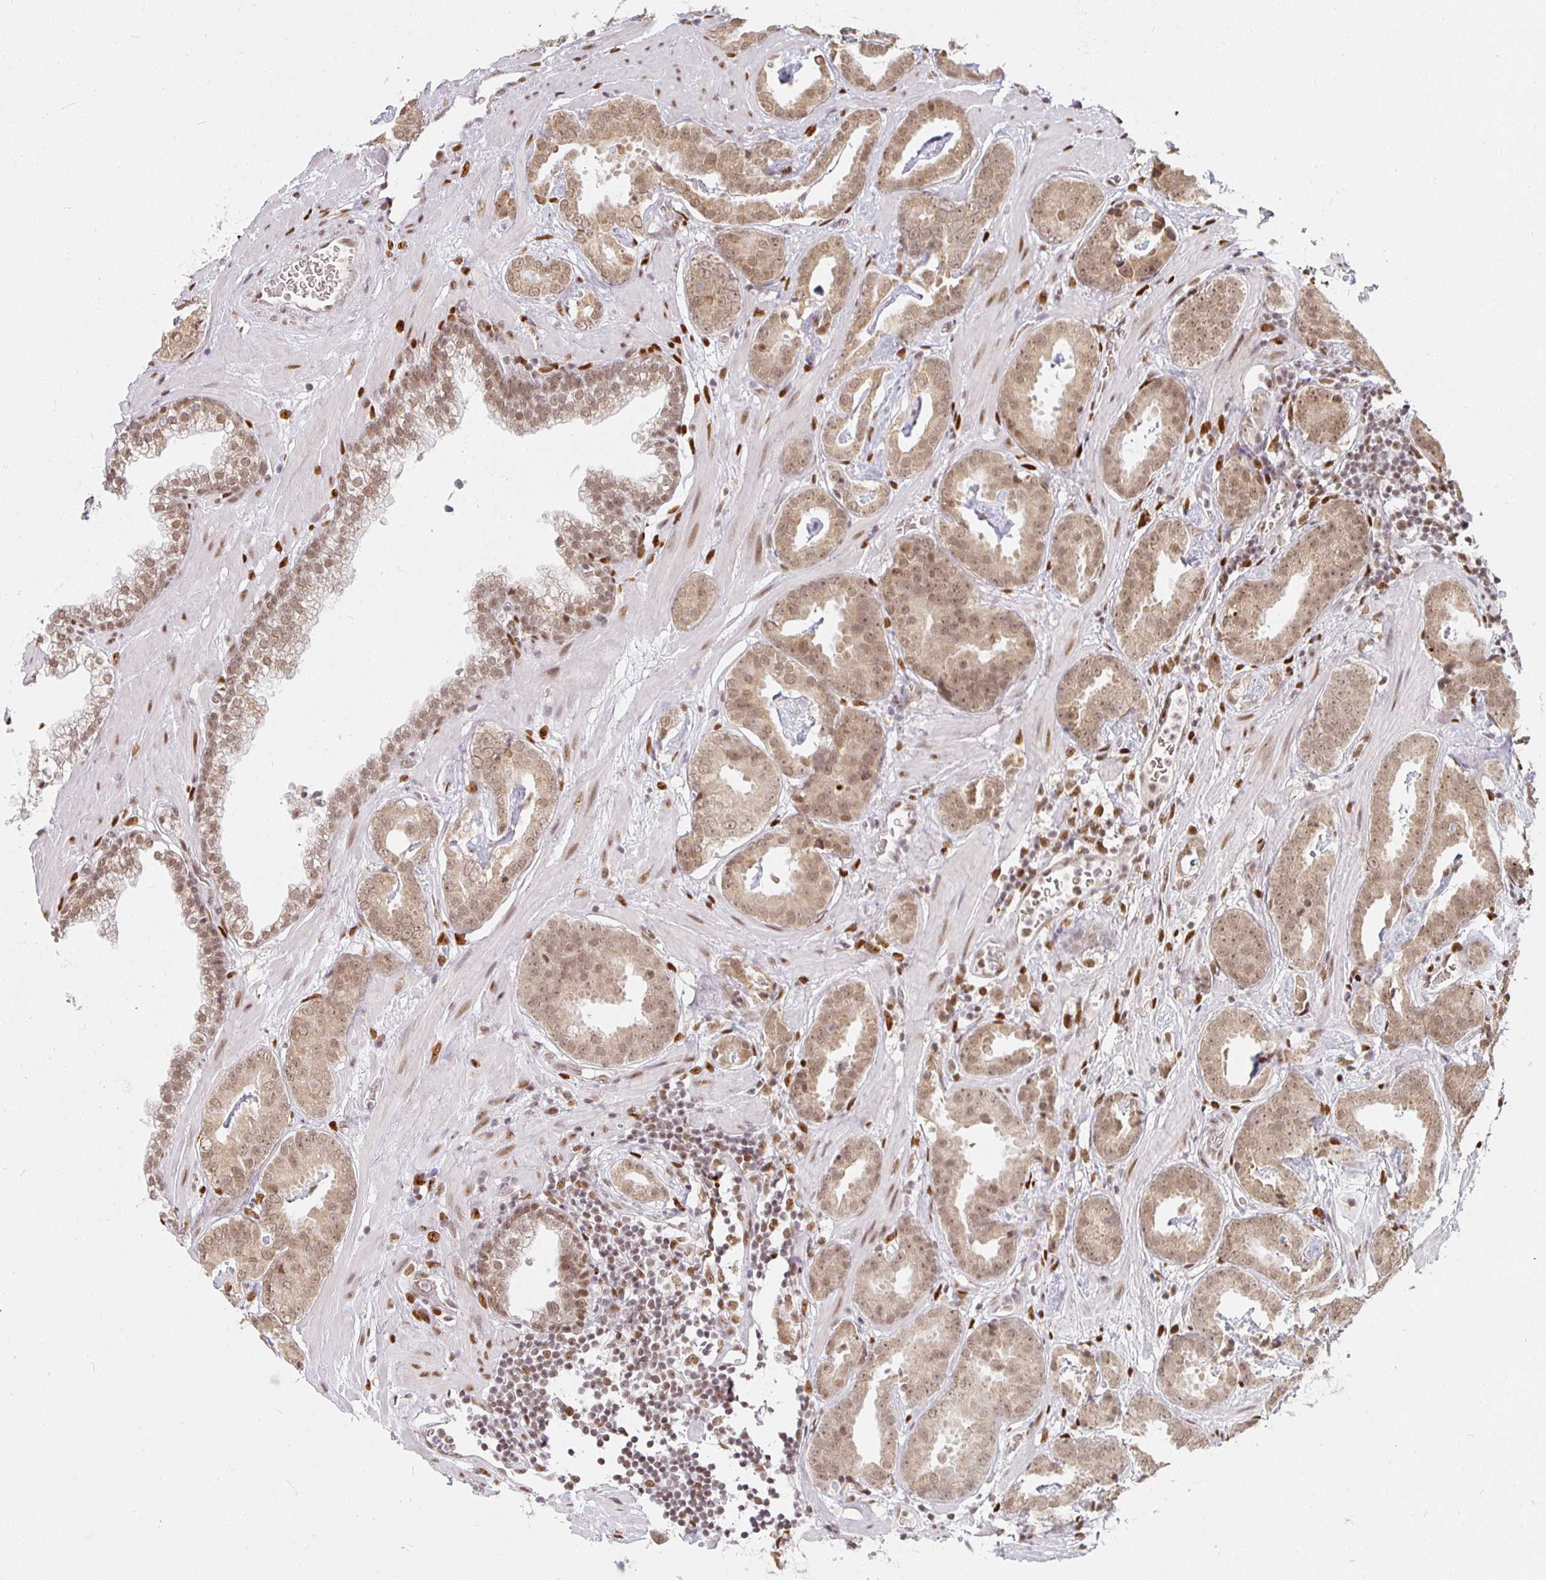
{"staining": {"intensity": "moderate", "quantity": ">75%", "location": "cytoplasmic/membranous,nuclear"}, "tissue": "prostate cancer", "cell_type": "Tumor cells", "image_type": "cancer", "snomed": [{"axis": "morphology", "description": "Adenocarcinoma, Low grade"}, {"axis": "topography", "description": "Prostate"}], "caption": "Prostate cancer (adenocarcinoma (low-grade)) tissue exhibits moderate cytoplasmic/membranous and nuclear expression in about >75% of tumor cells, visualized by immunohistochemistry.", "gene": "SMARCA2", "patient": {"sex": "male", "age": 62}}